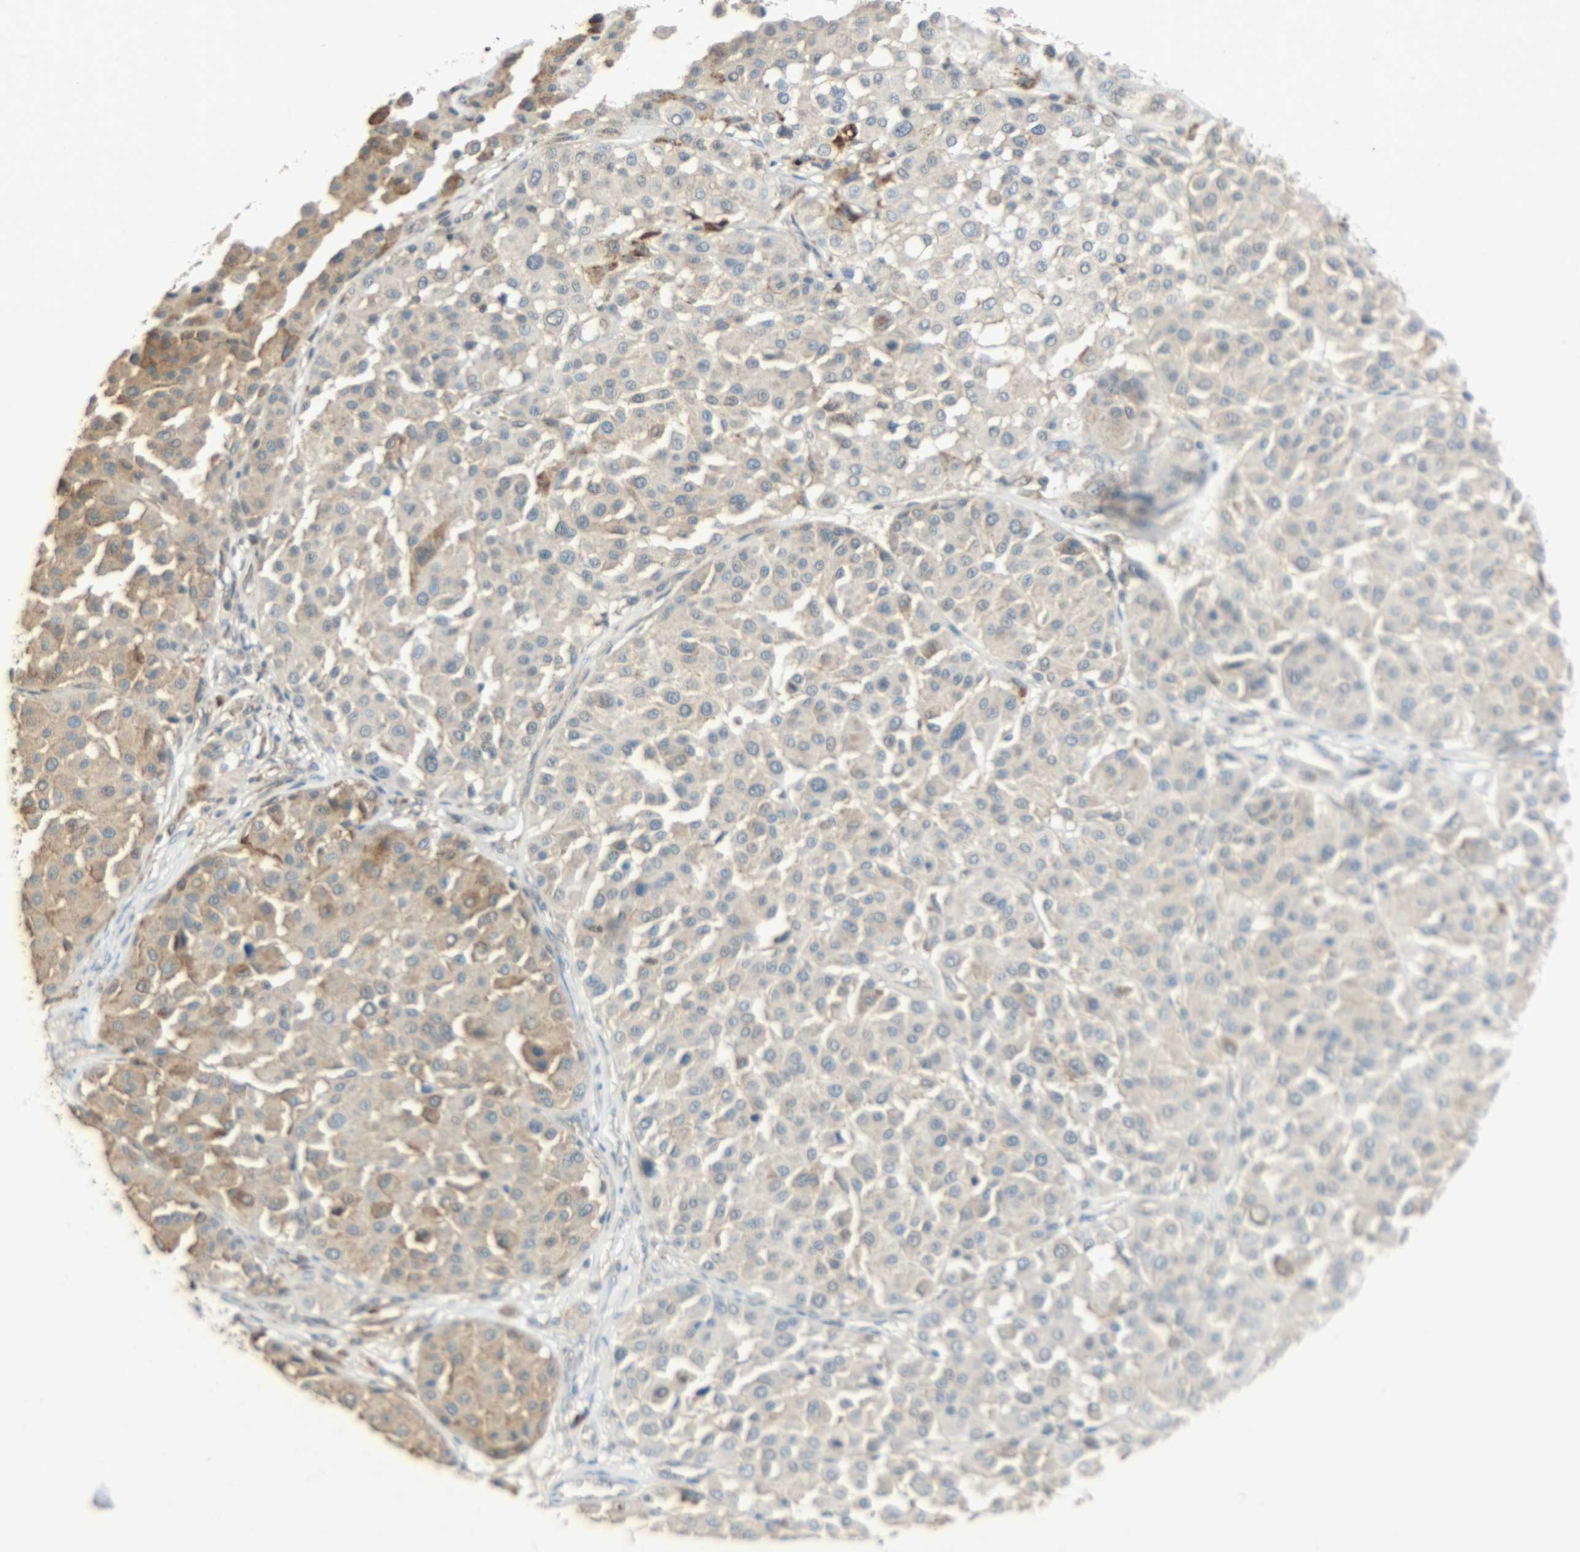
{"staining": {"intensity": "moderate", "quantity": "25%-75%", "location": "cytoplasmic/membranous"}, "tissue": "melanoma", "cell_type": "Tumor cells", "image_type": "cancer", "snomed": [{"axis": "morphology", "description": "Malignant melanoma, Metastatic site"}, {"axis": "topography", "description": "Soft tissue"}], "caption": "A histopathology image of malignant melanoma (metastatic site) stained for a protein demonstrates moderate cytoplasmic/membranous brown staining in tumor cells.", "gene": "GIT2", "patient": {"sex": "male", "age": 41}}